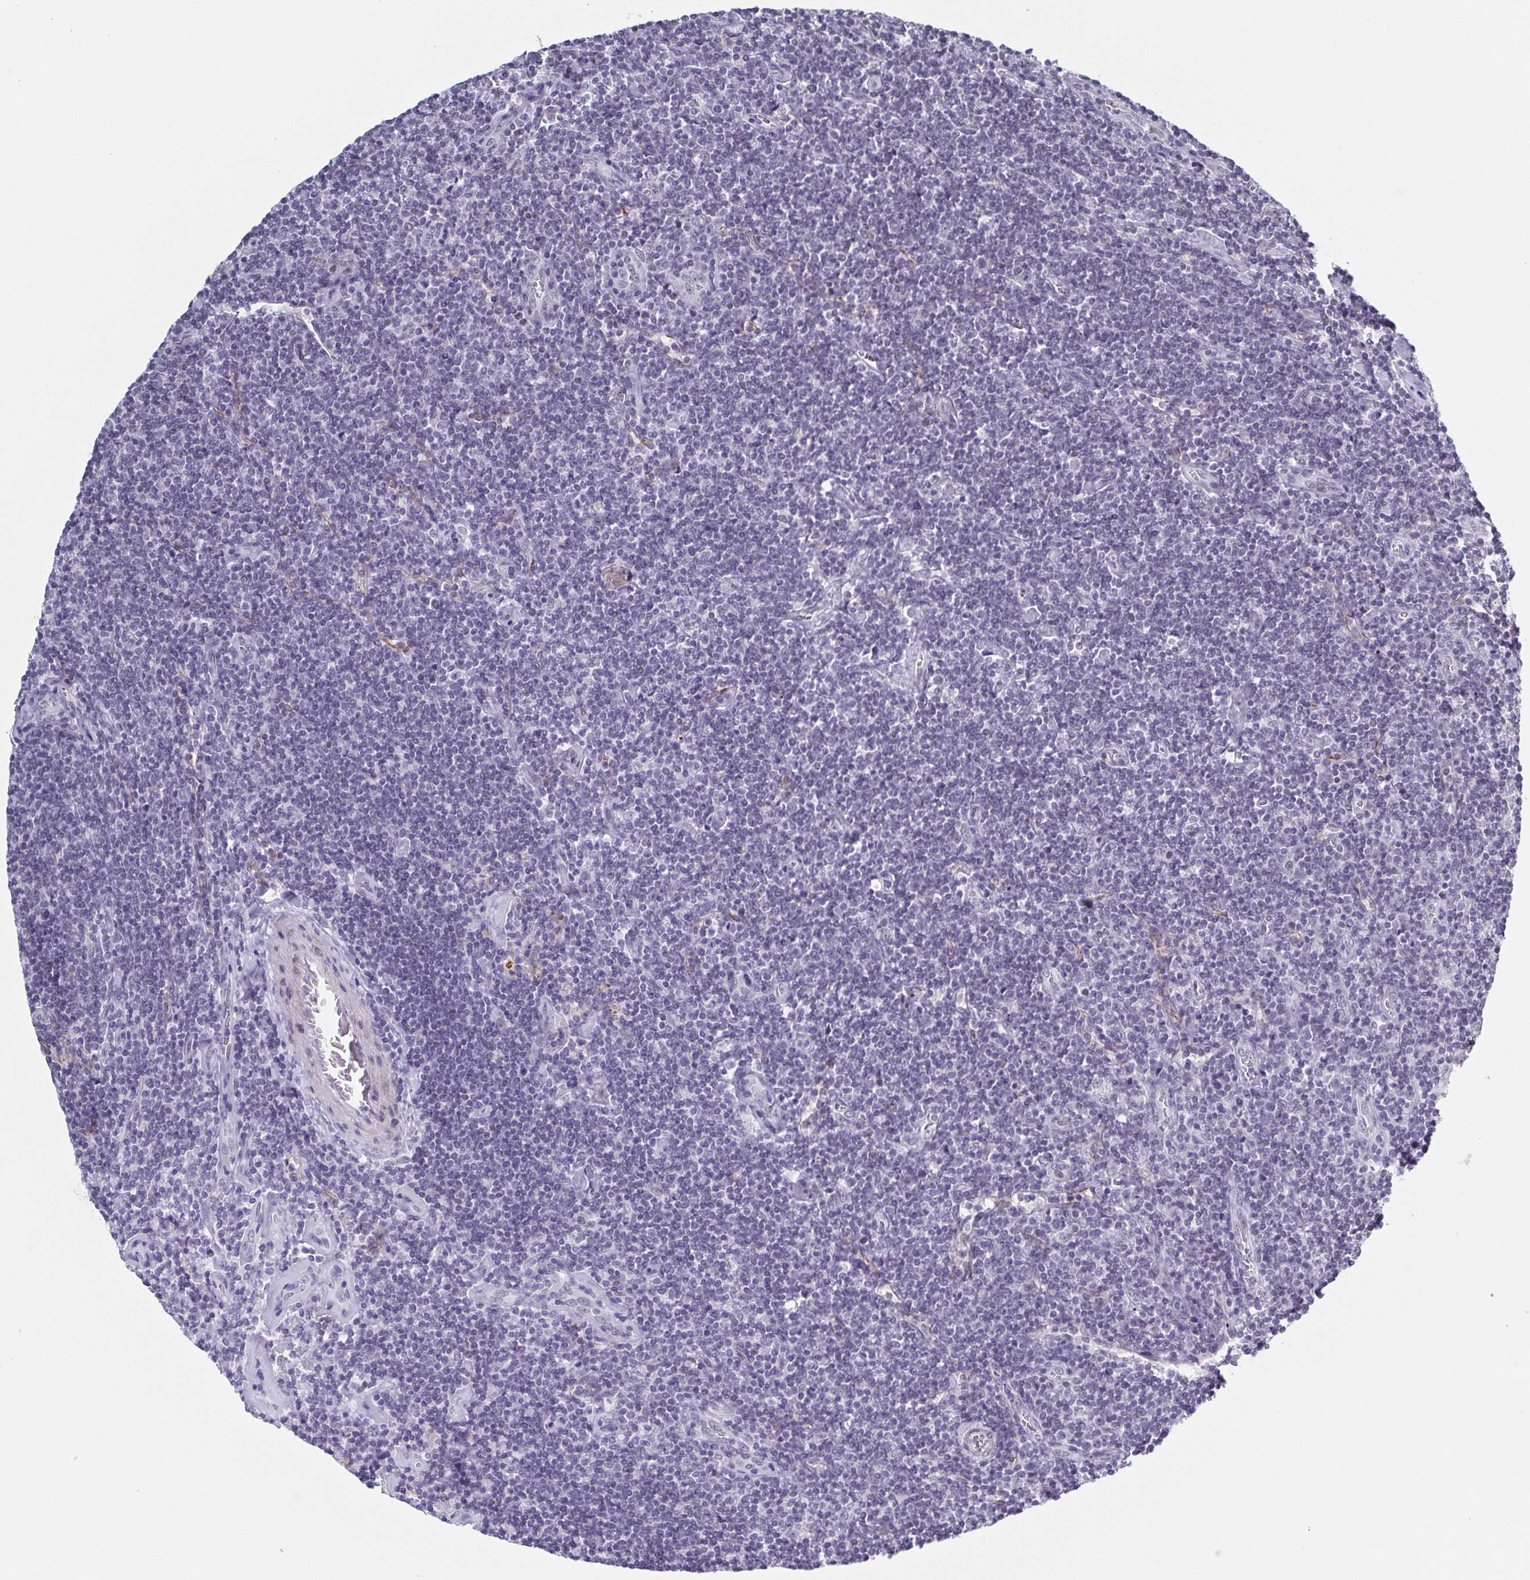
{"staining": {"intensity": "negative", "quantity": "none", "location": "none"}, "tissue": "lymphoma", "cell_type": "Tumor cells", "image_type": "cancer", "snomed": [{"axis": "morphology", "description": "Hodgkin's disease, NOS"}, {"axis": "topography", "description": "Lymph node"}], "caption": "Tumor cells are negative for protein expression in human Hodgkin's disease.", "gene": "TMEM92", "patient": {"sex": "male", "age": 40}}